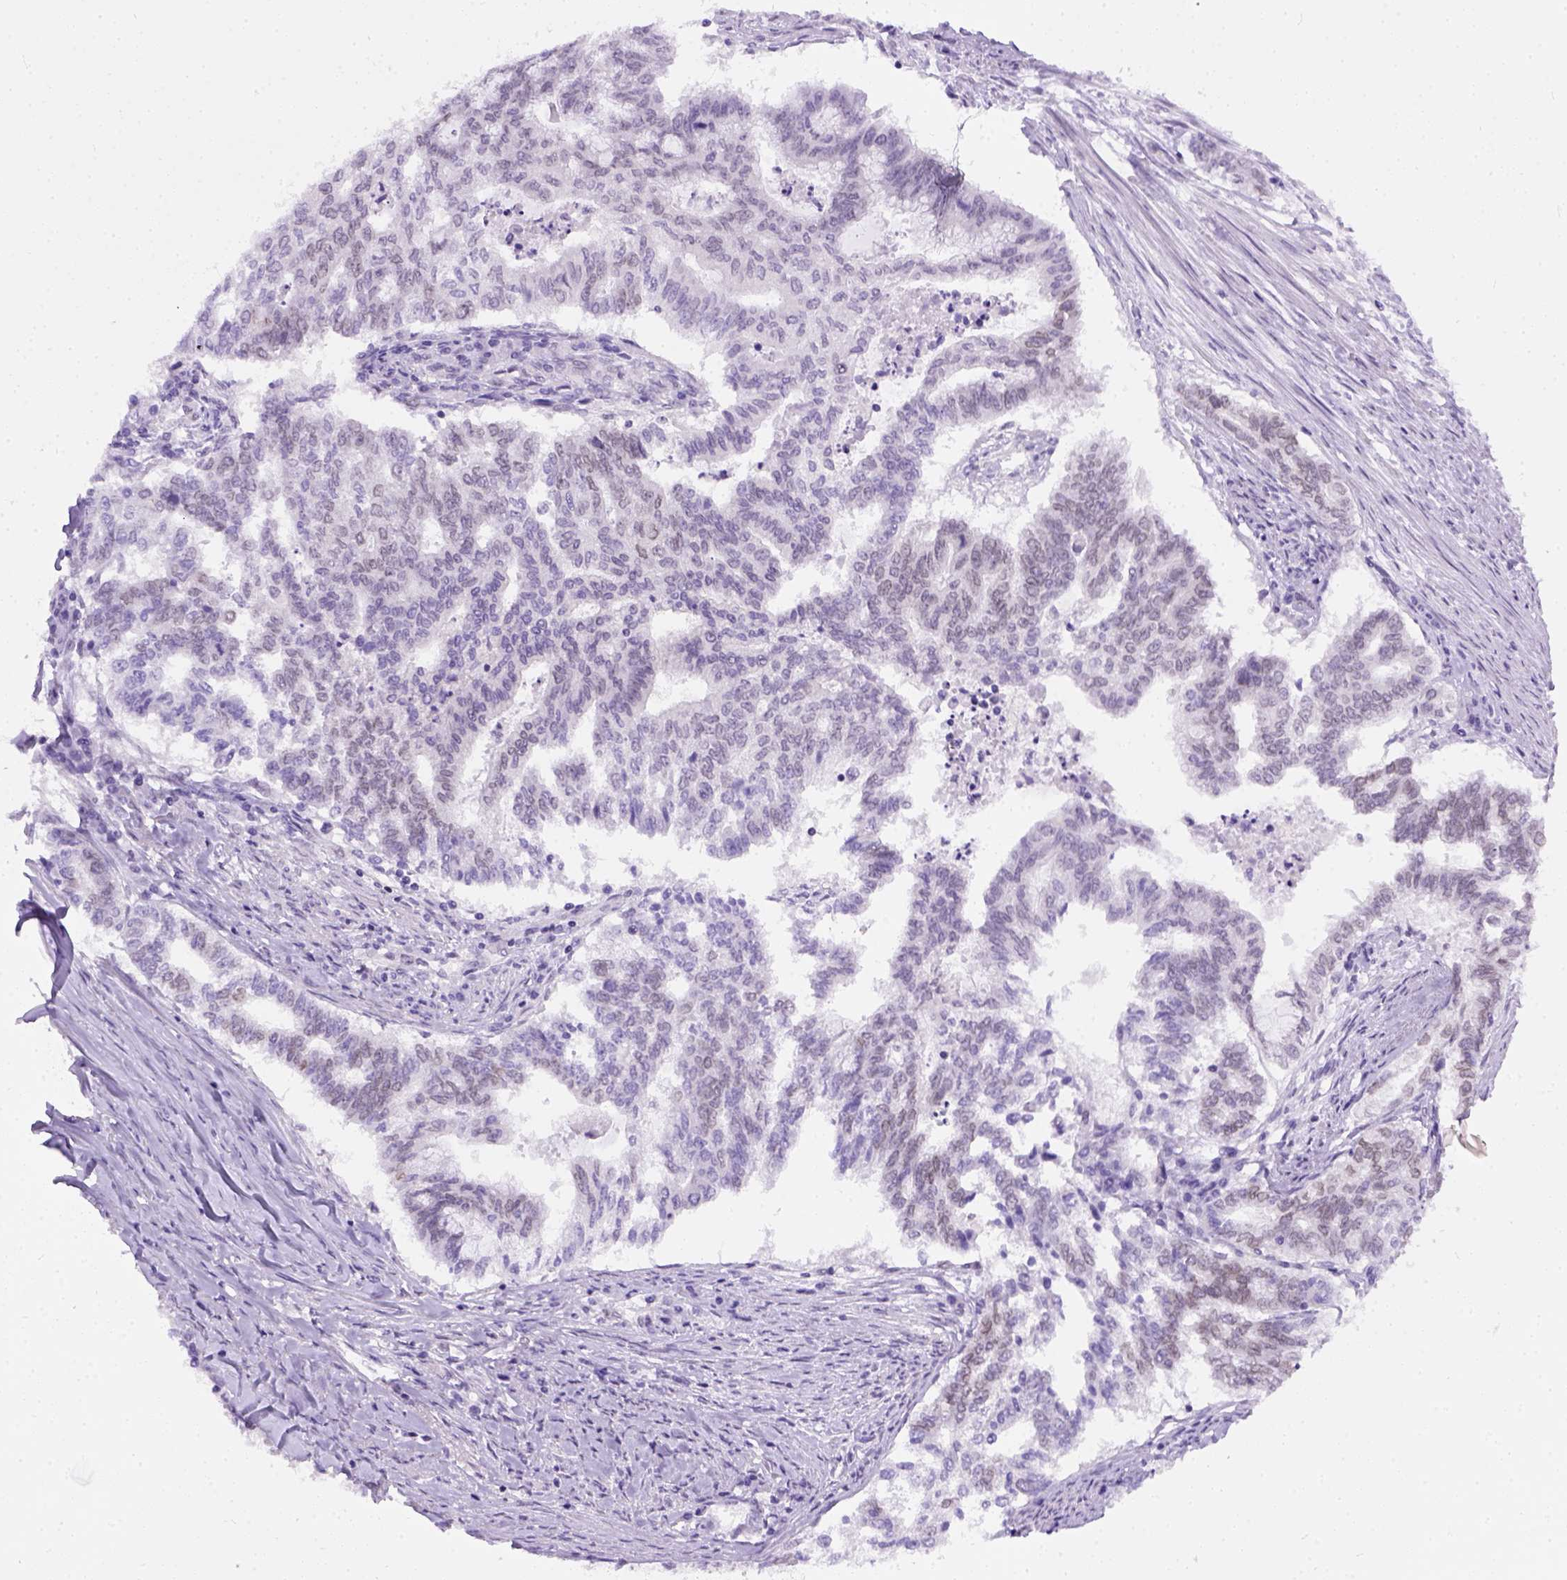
{"staining": {"intensity": "weak", "quantity": "25%-75%", "location": "nuclear"}, "tissue": "endometrial cancer", "cell_type": "Tumor cells", "image_type": "cancer", "snomed": [{"axis": "morphology", "description": "Adenocarcinoma, NOS"}, {"axis": "topography", "description": "Endometrium"}], "caption": "Brown immunohistochemical staining in endometrial adenocarcinoma reveals weak nuclear expression in approximately 25%-75% of tumor cells.", "gene": "FAM184B", "patient": {"sex": "female", "age": 79}}